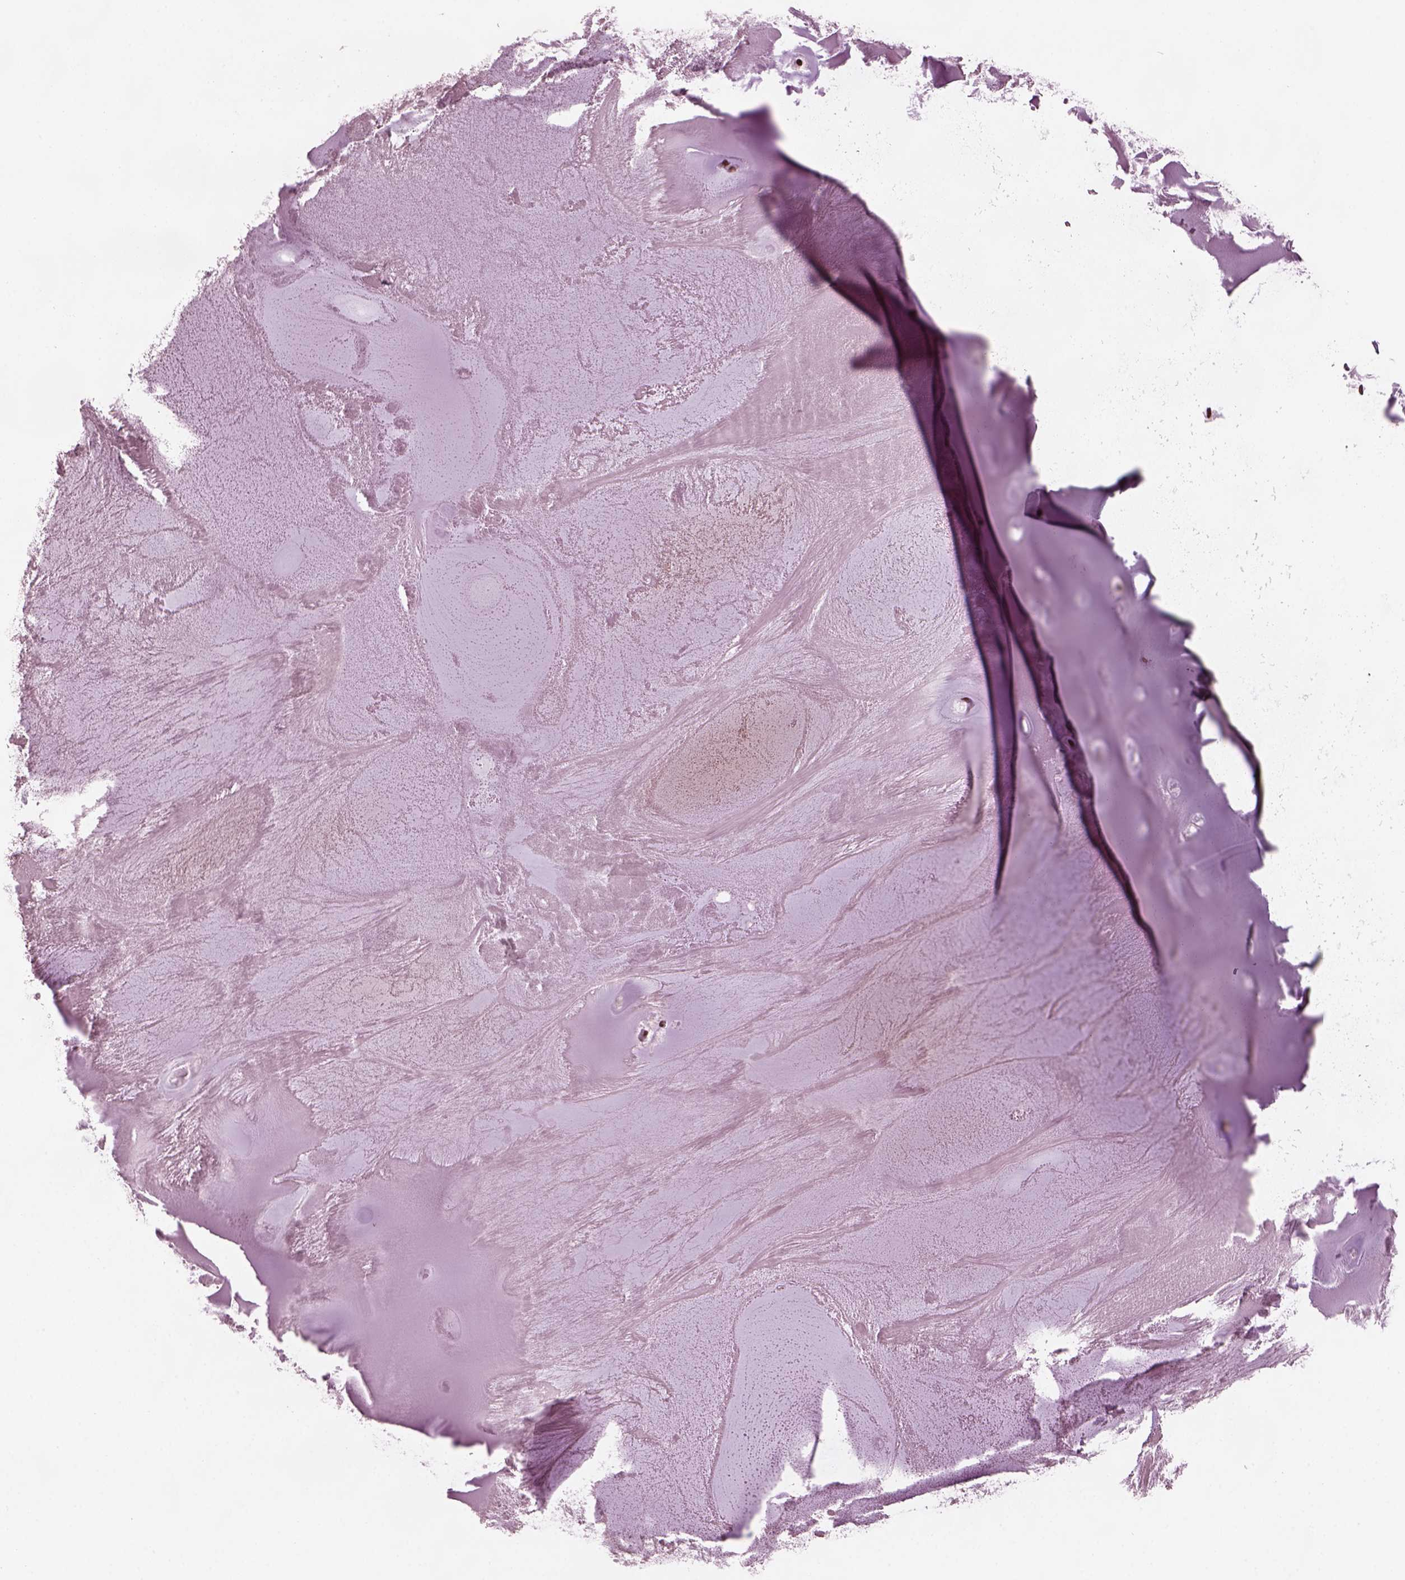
{"staining": {"intensity": "strong", "quantity": ">75%", "location": "nuclear"}, "tissue": "adipose tissue", "cell_type": "Adipocytes", "image_type": "normal", "snomed": [{"axis": "morphology", "description": "Normal tissue, NOS"}, {"axis": "morphology", "description": "Squamous cell carcinoma, NOS"}, {"axis": "topography", "description": "Cartilage tissue"}, {"axis": "topography", "description": "Lung"}], "caption": "An image of human adipose tissue stained for a protein displays strong nuclear brown staining in adipocytes. The staining was performed using DAB (3,3'-diaminobenzidine), with brown indicating positive protein expression. Nuclei are stained blue with hematoxylin.", "gene": "CBFA2T3", "patient": {"sex": "male", "age": 66}}